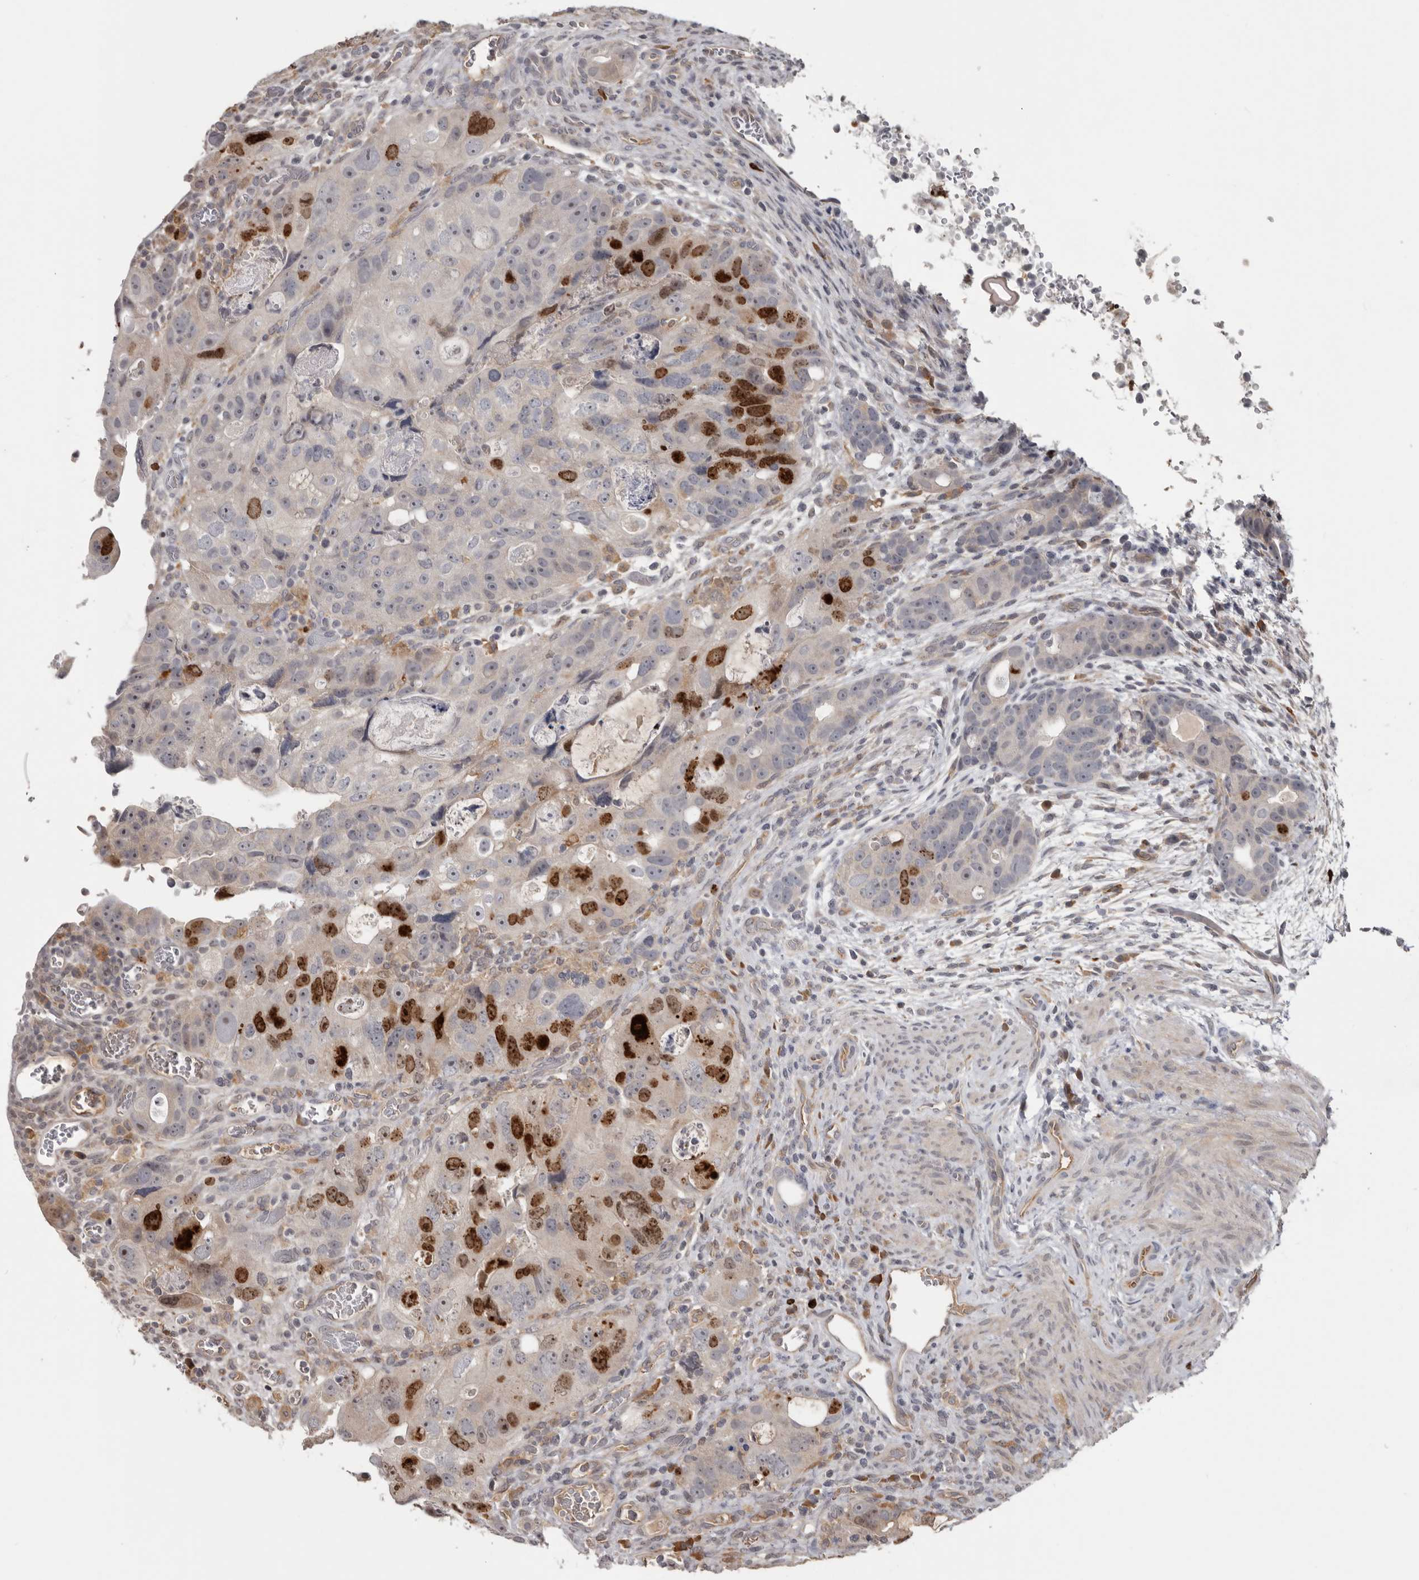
{"staining": {"intensity": "strong", "quantity": "<25%", "location": "nuclear"}, "tissue": "colorectal cancer", "cell_type": "Tumor cells", "image_type": "cancer", "snomed": [{"axis": "morphology", "description": "Adenocarcinoma, NOS"}, {"axis": "topography", "description": "Rectum"}], "caption": "The photomicrograph reveals a brown stain indicating the presence of a protein in the nuclear of tumor cells in colorectal cancer.", "gene": "CDCA8", "patient": {"sex": "male", "age": 59}}